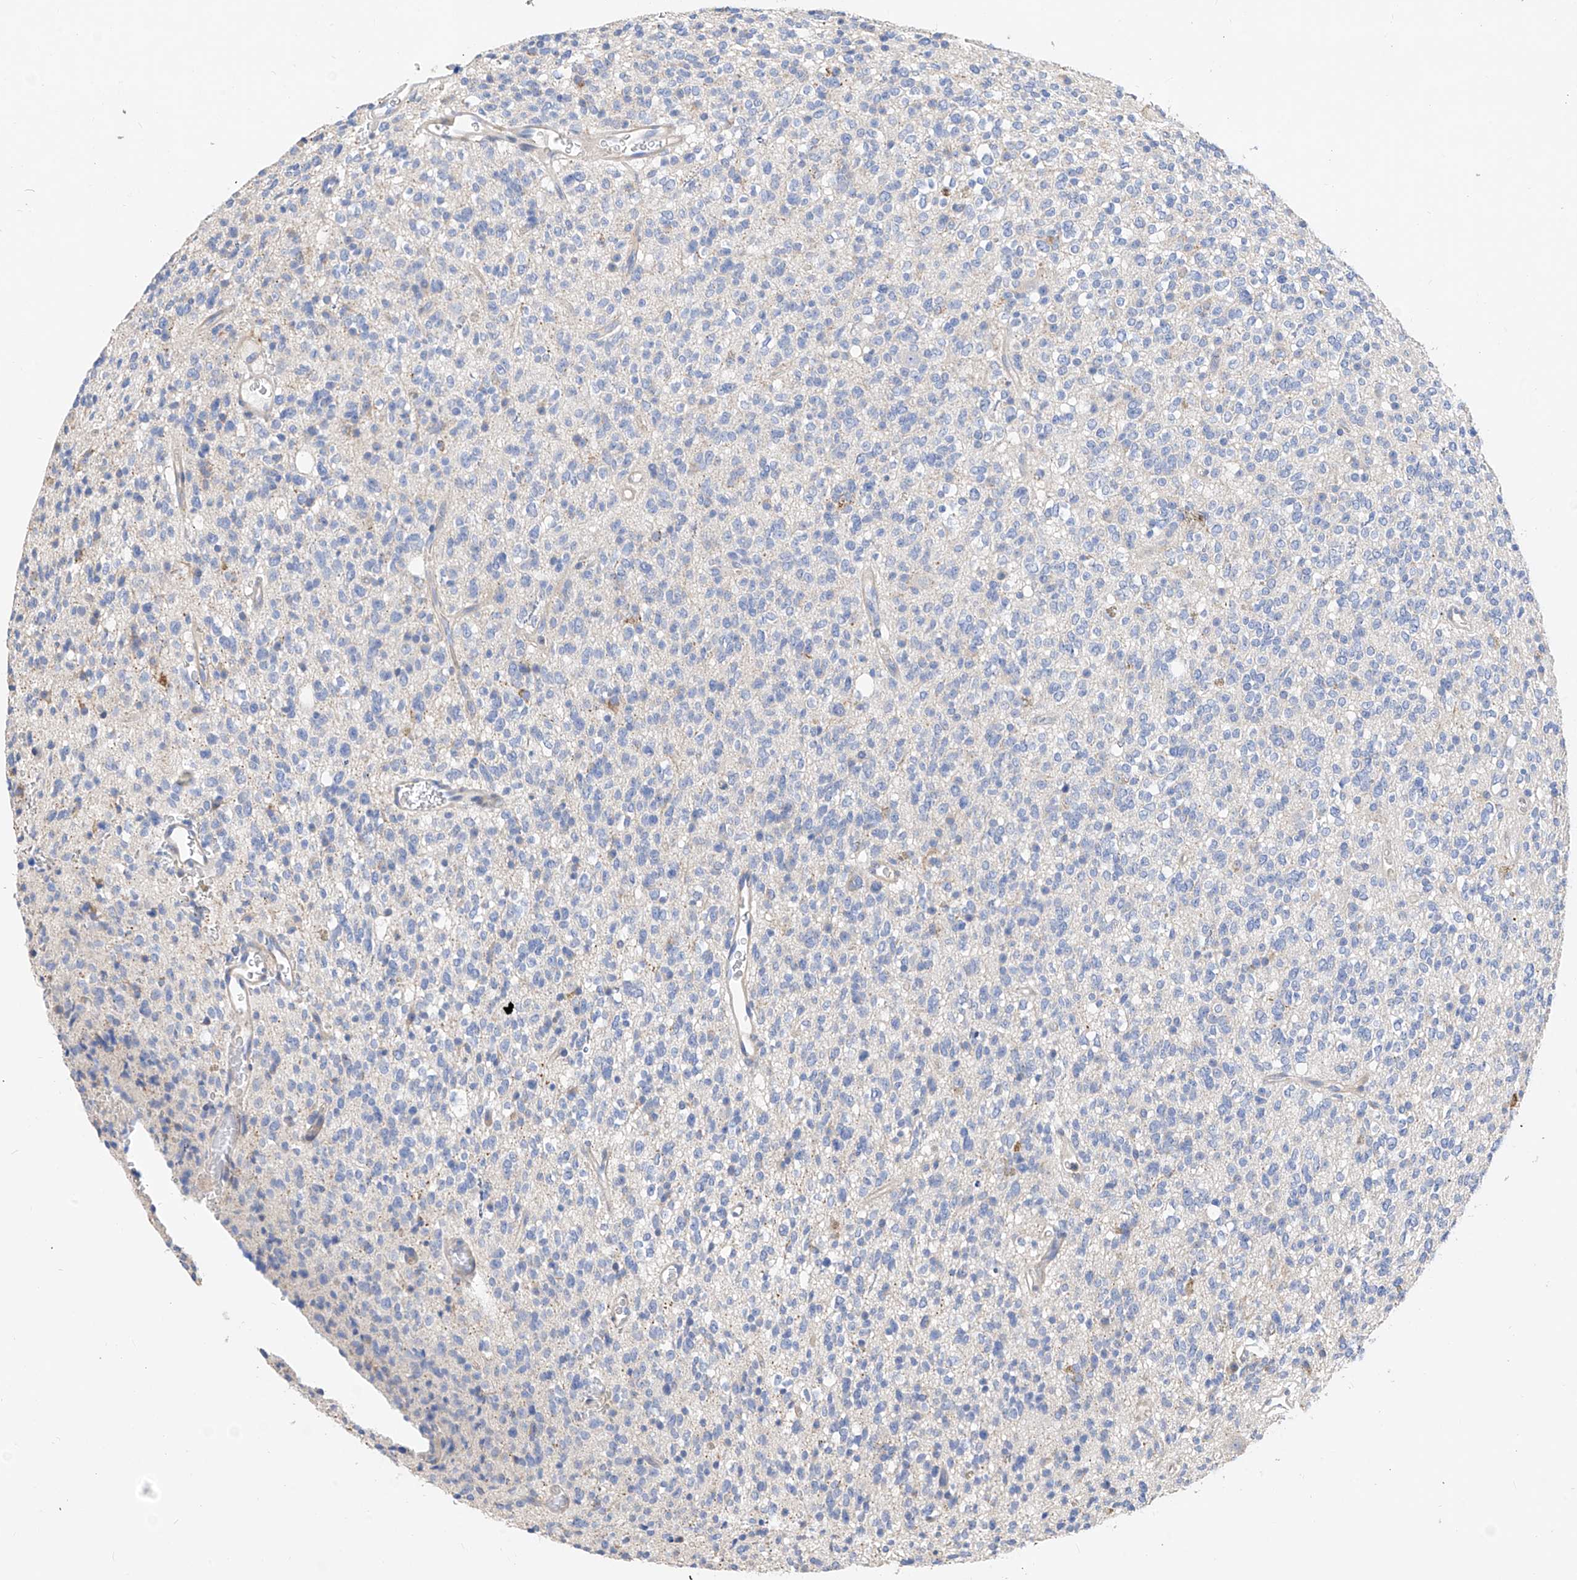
{"staining": {"intensity": "negative", "quantity": "none", "location": "none"}, "tissue": "glioma", "cell_type": "Tumor cells", "image_type": "cancer", "snomed": [{"axis": "morphology", "description": "Glioma, malignant, High grade"}, {"axis": "topography", "description": "Brain"}], "caption": "Tumor cells are negative for brown protein staining in glioma.", "gene": "SCGB2A1", "patient": {"sex": "male", "age": 34}}